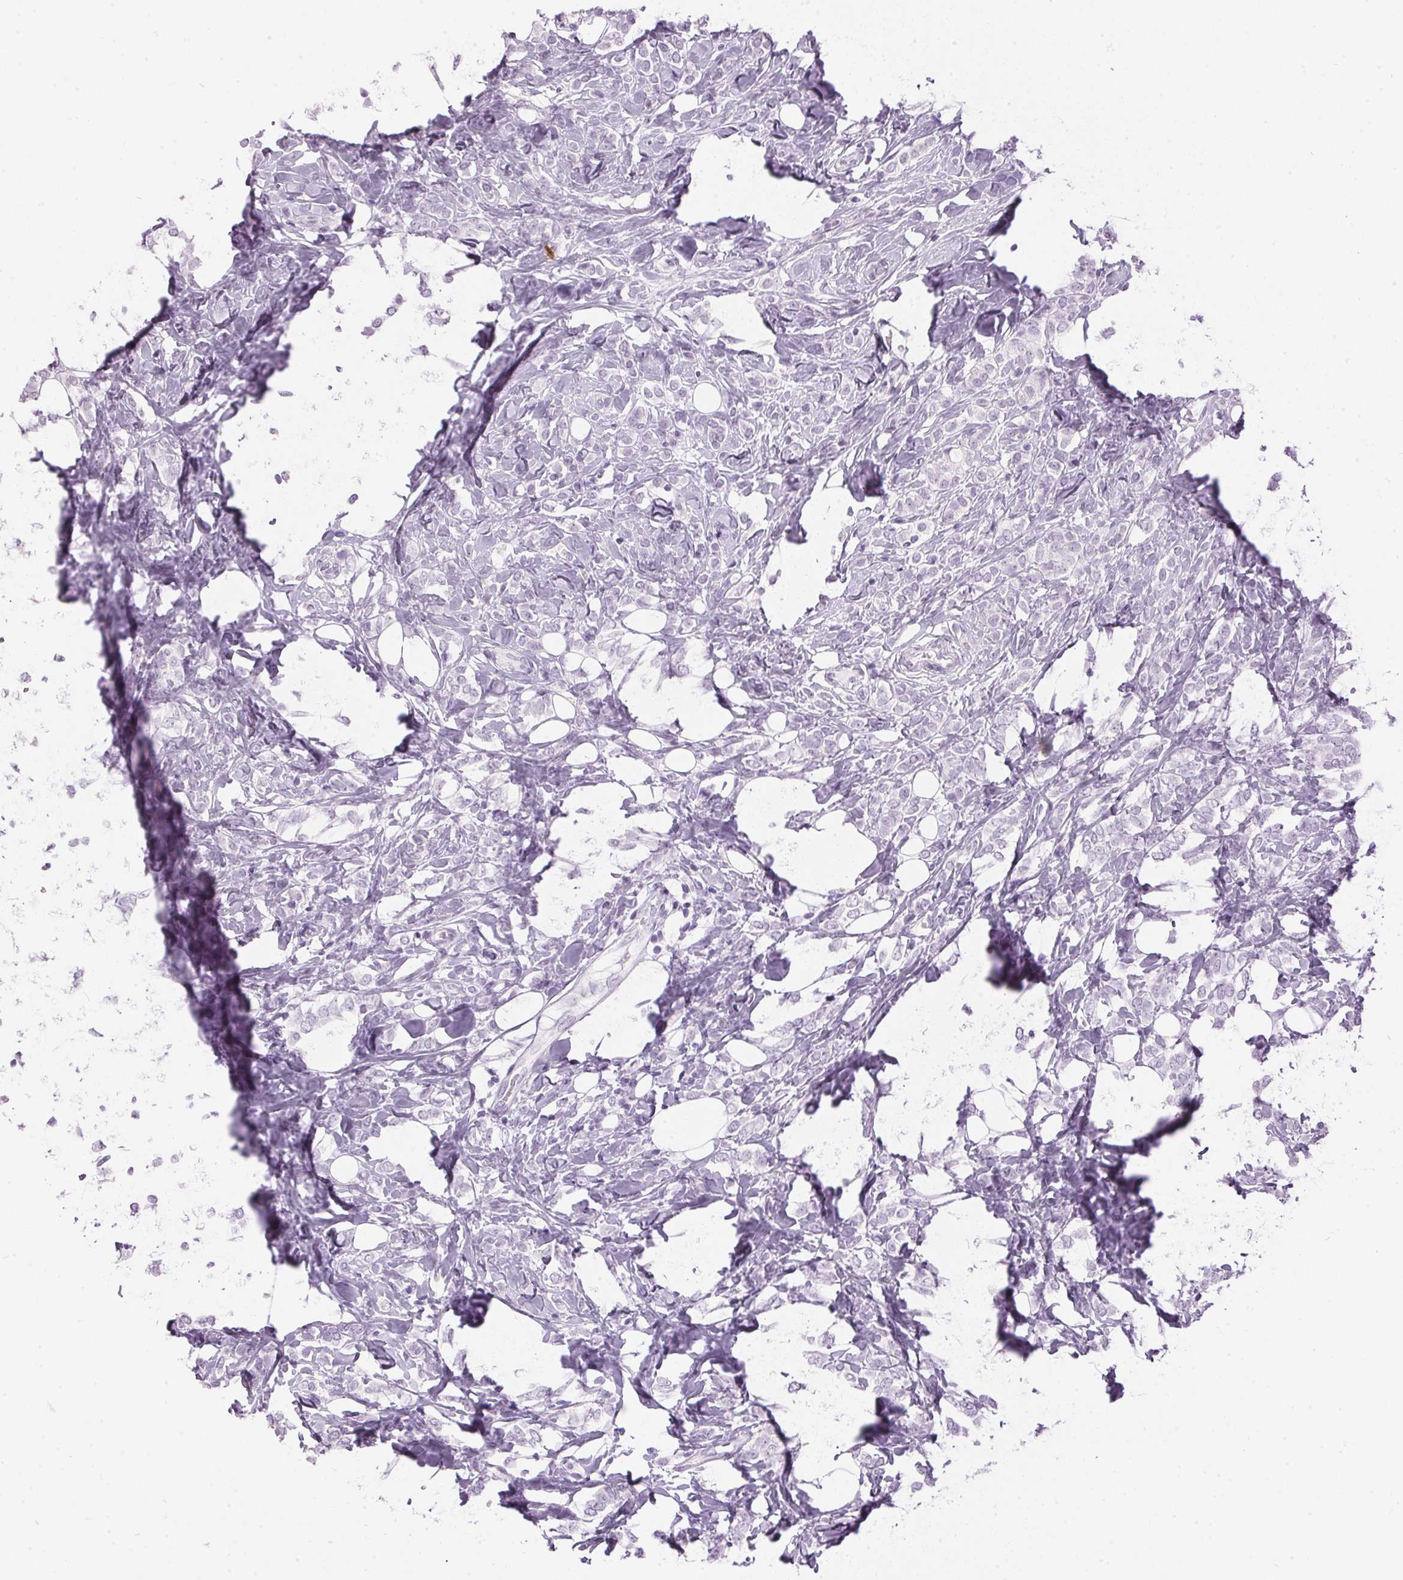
{"staining": {"intensity": "negative", "quantity": "none", "location": "none"}, "tissue": "breast cancer", "cell_type": "Tumor cells", "image_type": "cancer", "snomed": [{"axis": "morphology", "description": "Lobular carcinoma"}, {"axis": "topography", "description": "Breast"}], "caption": "Tumor cells are negative for brown protein staining in breast cancer (lobular carcinoma).", "gene": "SP7", "patient": {"sex": "female", "age": 49}}